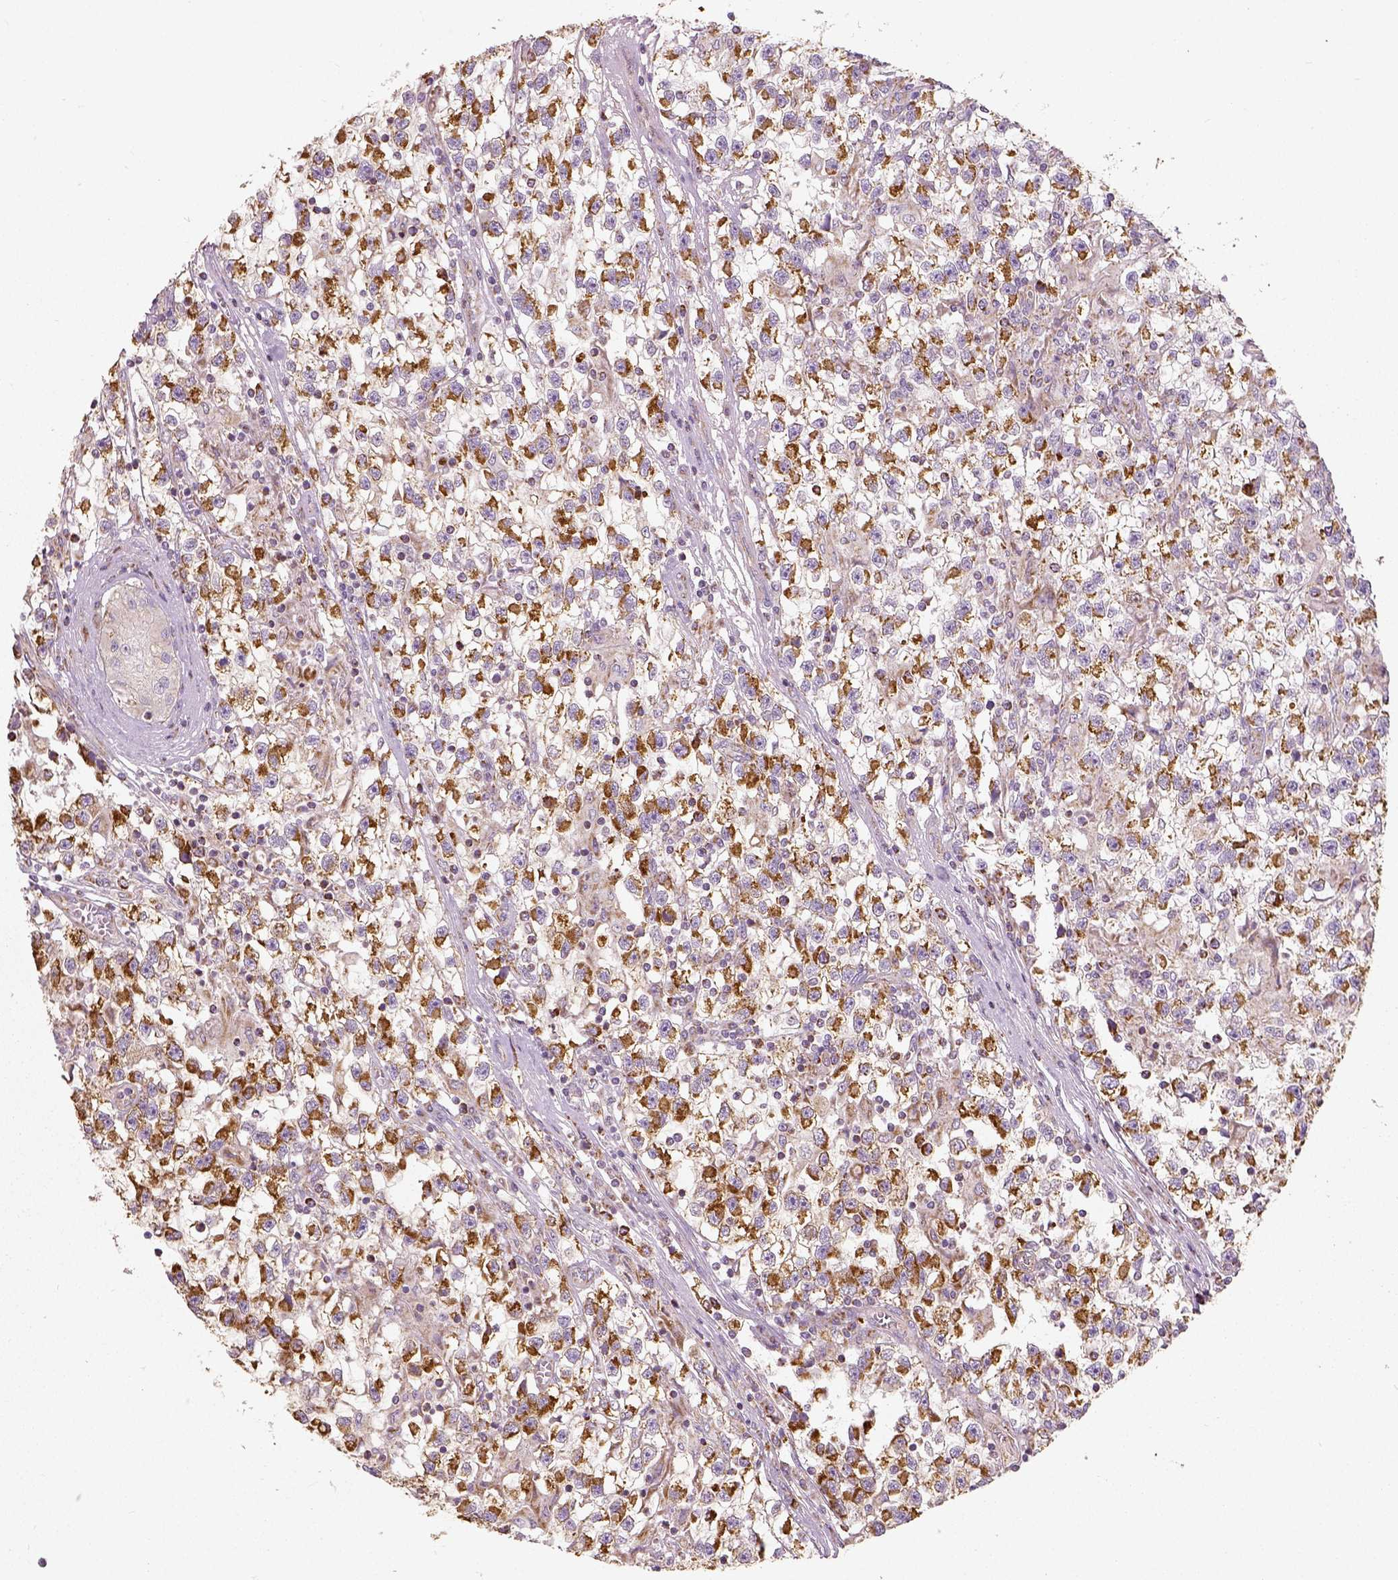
{"staining": {"intensity": "moderate", "quantity": "25%-75%", "location": "cytoplasmic/membranous"}, "tissue": "testis cancer", "cell_type": "Tumor cells", "image_type": "cancer", "snomed": [{"axis": "morphology", "description": "Seminoma, NOS"}, {"axis": "topography", "description": "Testis"}], "caption": "Protein staining reveals moderate cytoplasmic/membranous staining in about 25%-75% of tumor cells in seminoma (testis). The staining was performed using DAB to visualize the protein expression in brown, while the nuclei were stained in blue with hematoxylin (Magnification: 20x).", "gene": "PGAM5", "patient": {"sex": "male", "age": 31}}